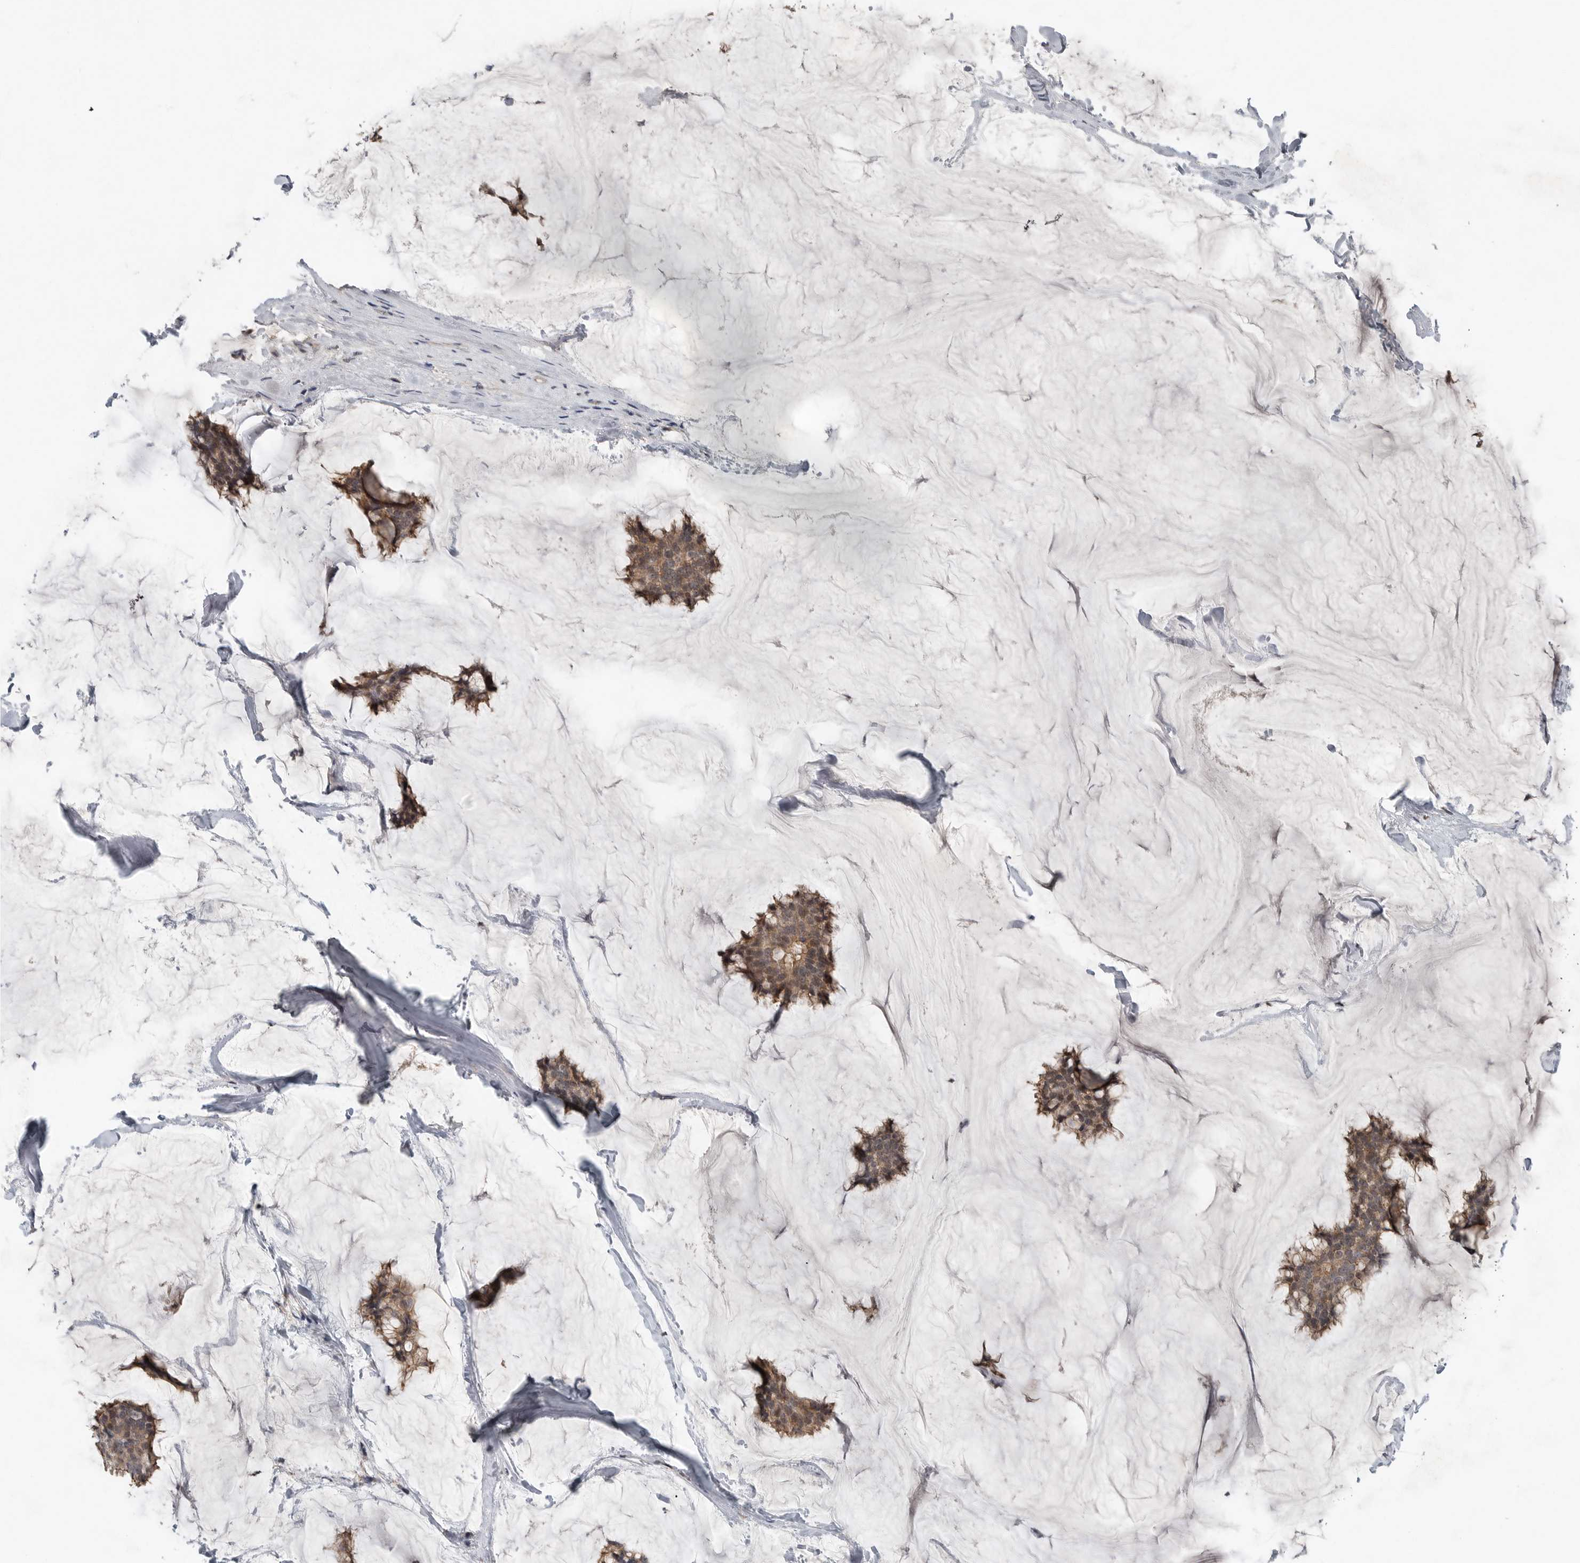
{"staining": {"intensity": "moderate", "quantity": ">75%", "location": "cytoplasmic/membranous"}, "tissue": "breast cancer", "cell_type": "Tumor cells", "image_type": "cancer", "snomed": [{"axis": "morphology", "description": "Duct carcinoma"}, {"axis": "topography", "description": "Breast"}], "caption": "Approximately >75% of tumor cells in human infiltrating ductal carcinoma (breast) reveal moderate cytoplasmic/membranous protein expression as visualized by brown immunohistochemical staining.", "gene": "SCP2", "patient": {"sex": "female", "age": 93}}